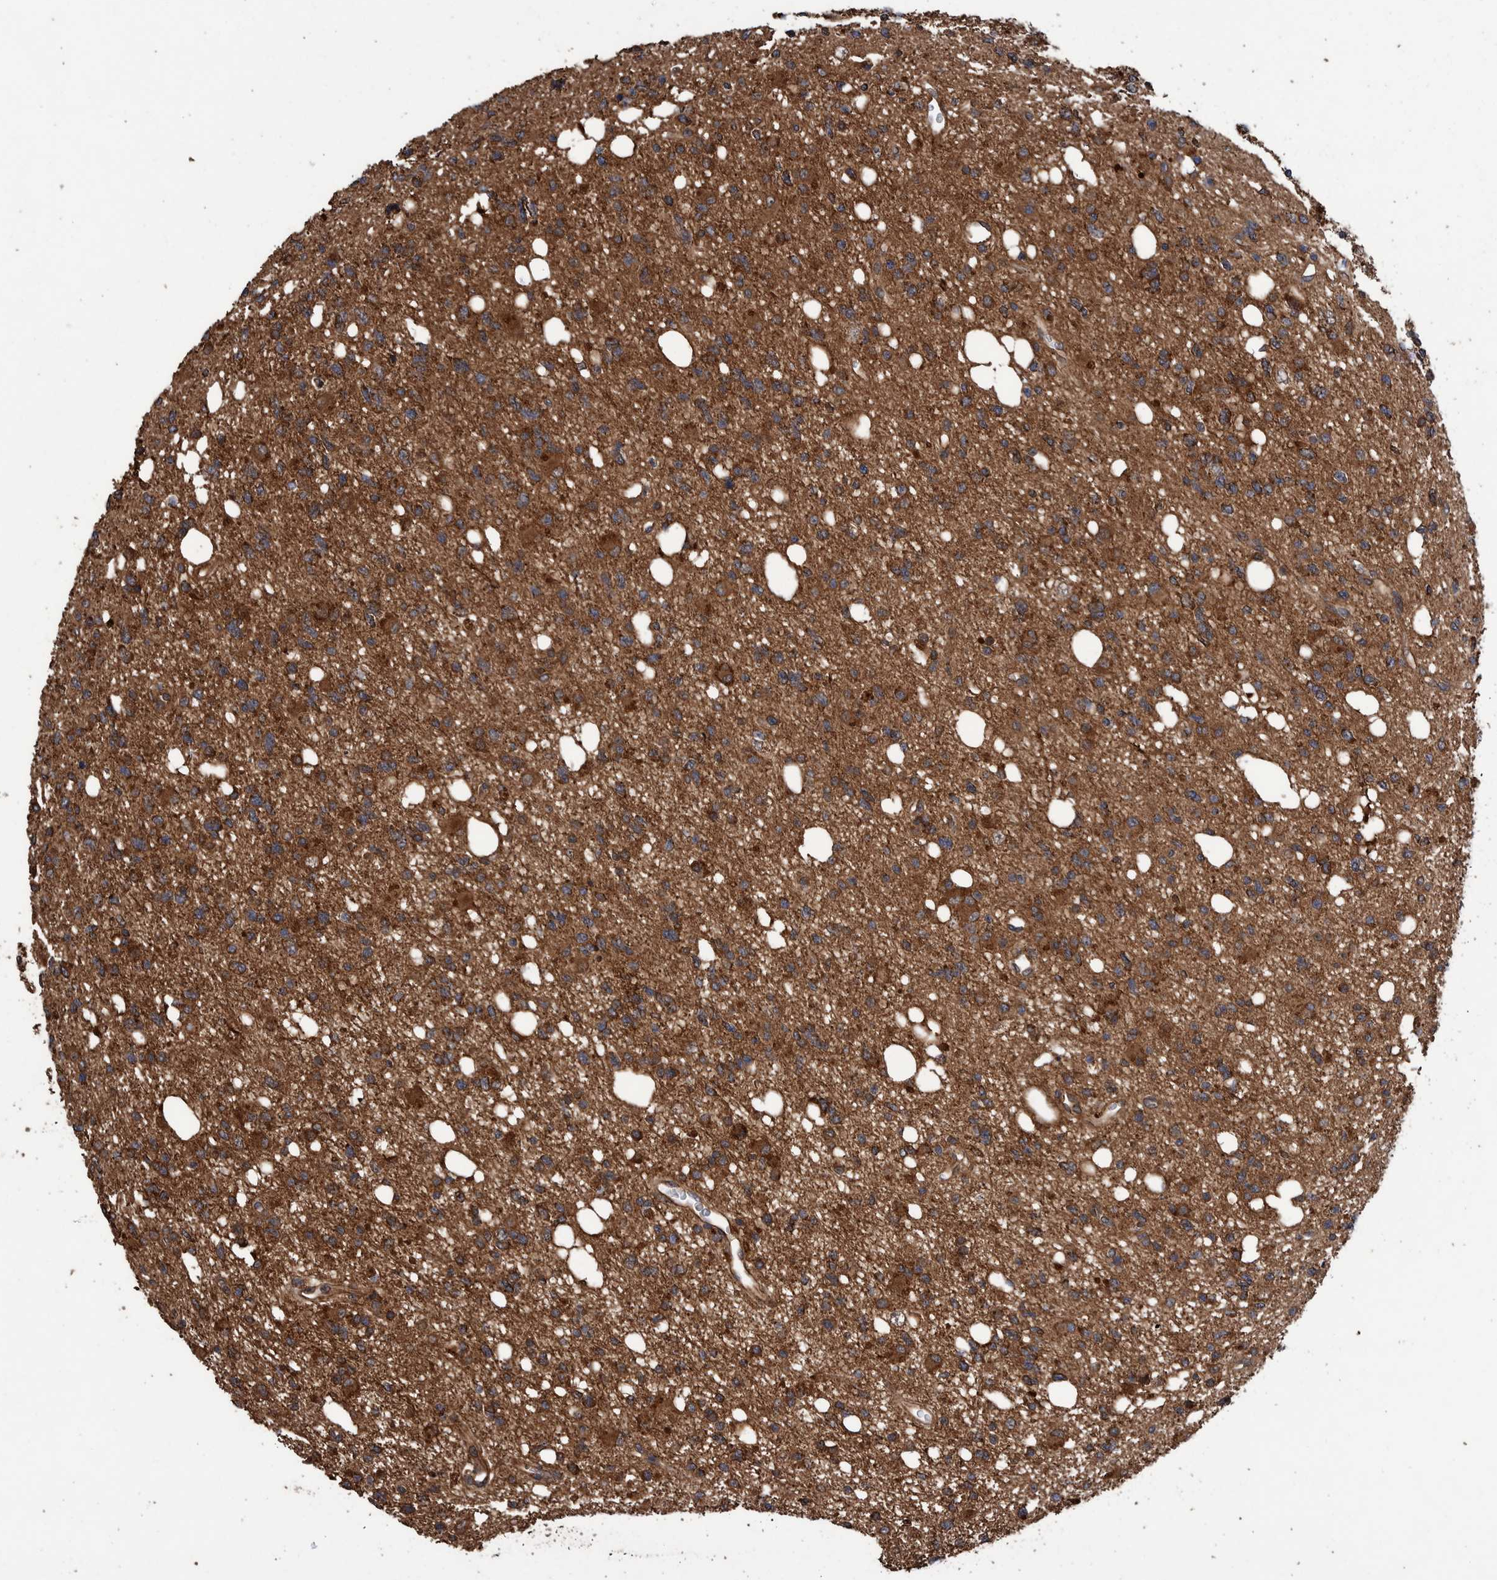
{"staining": {"intensity": "strong", "quantity": ">75%", "location": "cytoplasmic/membranous"}, "tissue": "glioma", "cell_type": "Tumor cells", "image_type": "cancer", "snomed": [{"axis": "morphology", "description": "Glioma, malignant, High grade"}, {"axis": "topography", "description": "Brain"}], "caption": "The histopathology image reveals a brown stain indicating the presence of a protein in the cytoplasmic/membranous of tumor cells in glioma.", "gene": "TRIM16", "patient": {"sex": "female", "age": 62}}